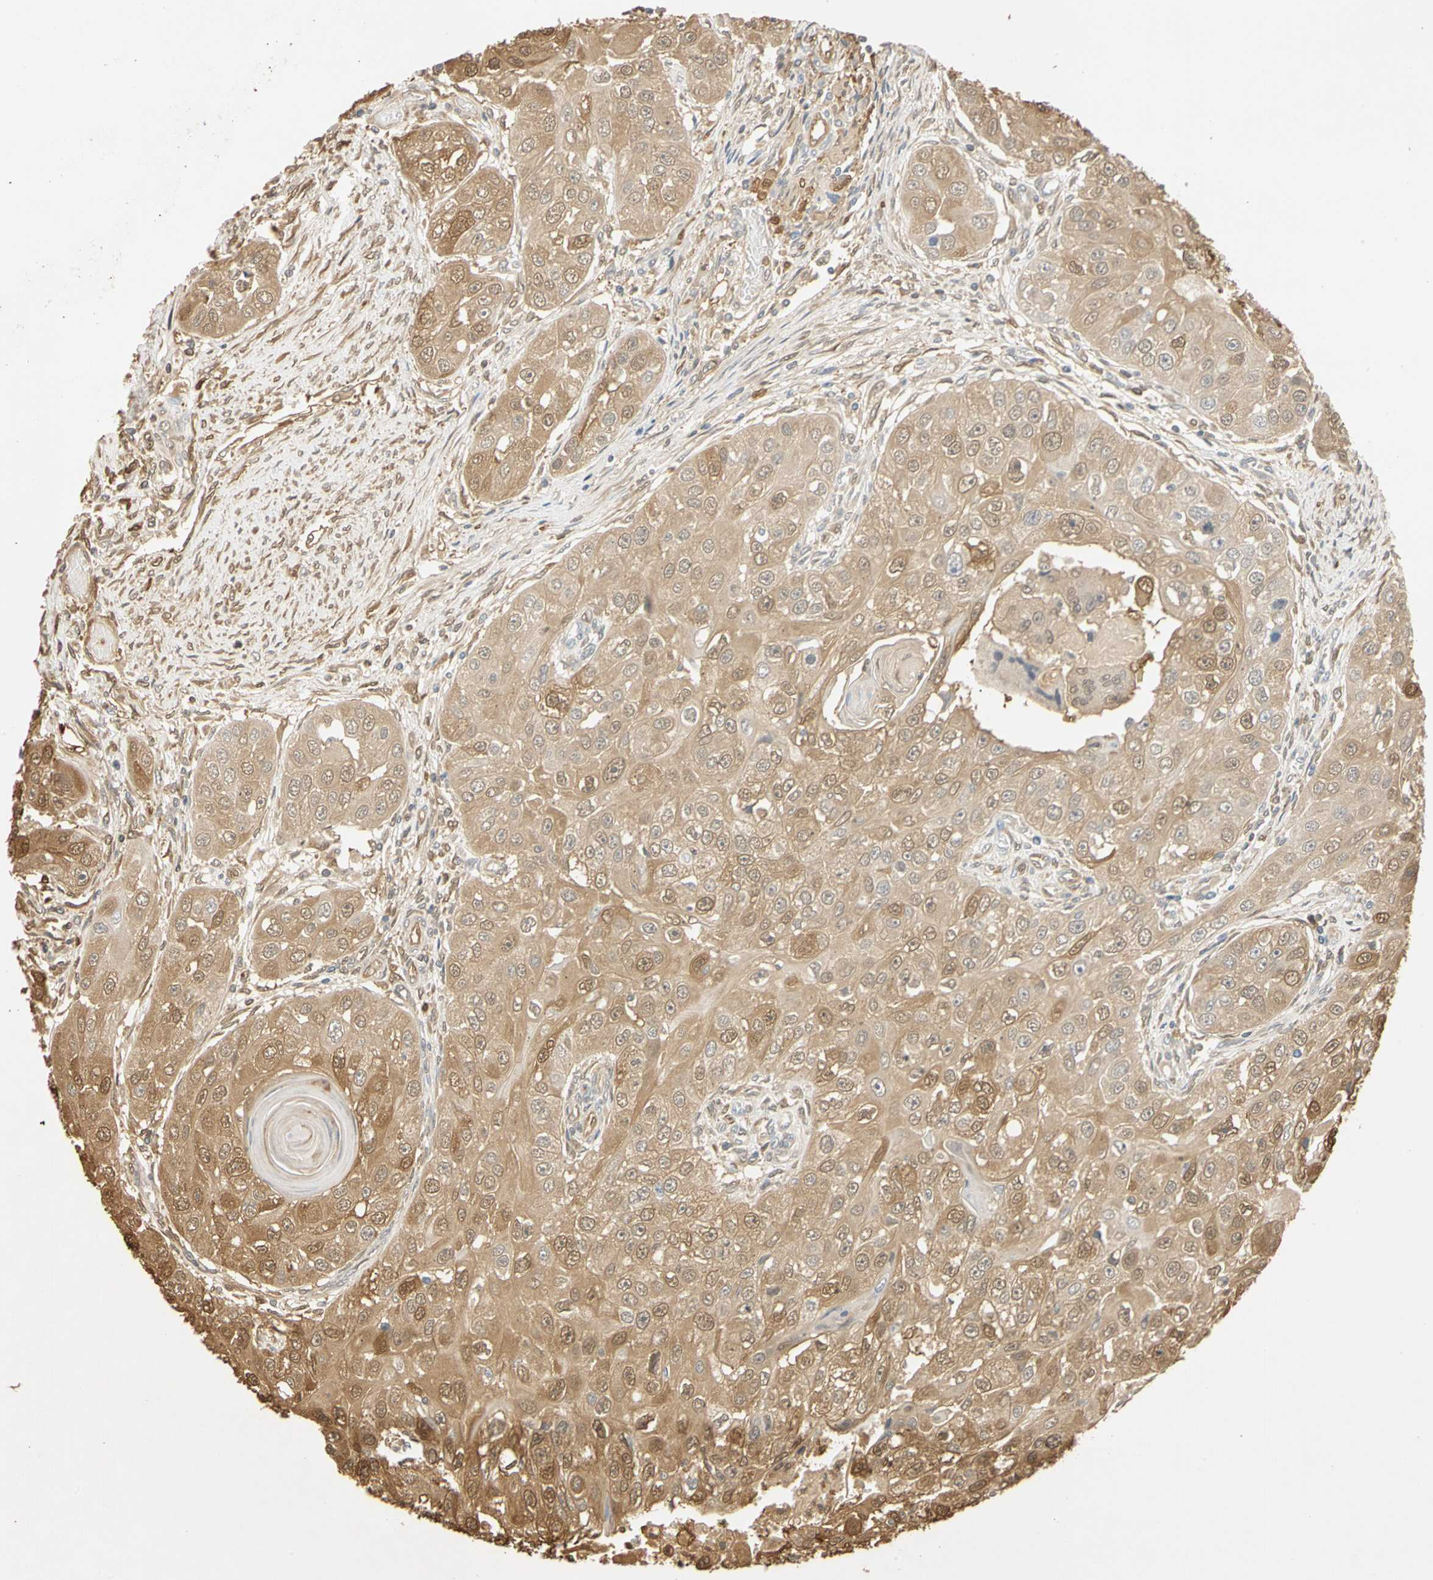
{"staining": {"intensity": "moderate", "quantity": ">75%", "location": "cytoplasmic/membranous,nuclear"}, "tissue": "head and neck cancer", "cell_type": "Tumor cells", "image_type": "cancer", "snomed": [{"axis": "morphology", "description": "Normal tissue, NOS"}, {"axis": "morphology", "description": "Squamous cell carcinoma, NOS"}, {"axis": "topography", "description": "Skeletal muscle"}, {"axis": "topography", "description": "Head-Neck"}], "caption": "A micrograph of human head and neck cancer stained for a protein reveals moderate cytoplasmic/membranous and nuclear brown staining in tumor cells.", "gene": "S100A6", "patient": {"sex": "male", "age": 51}}